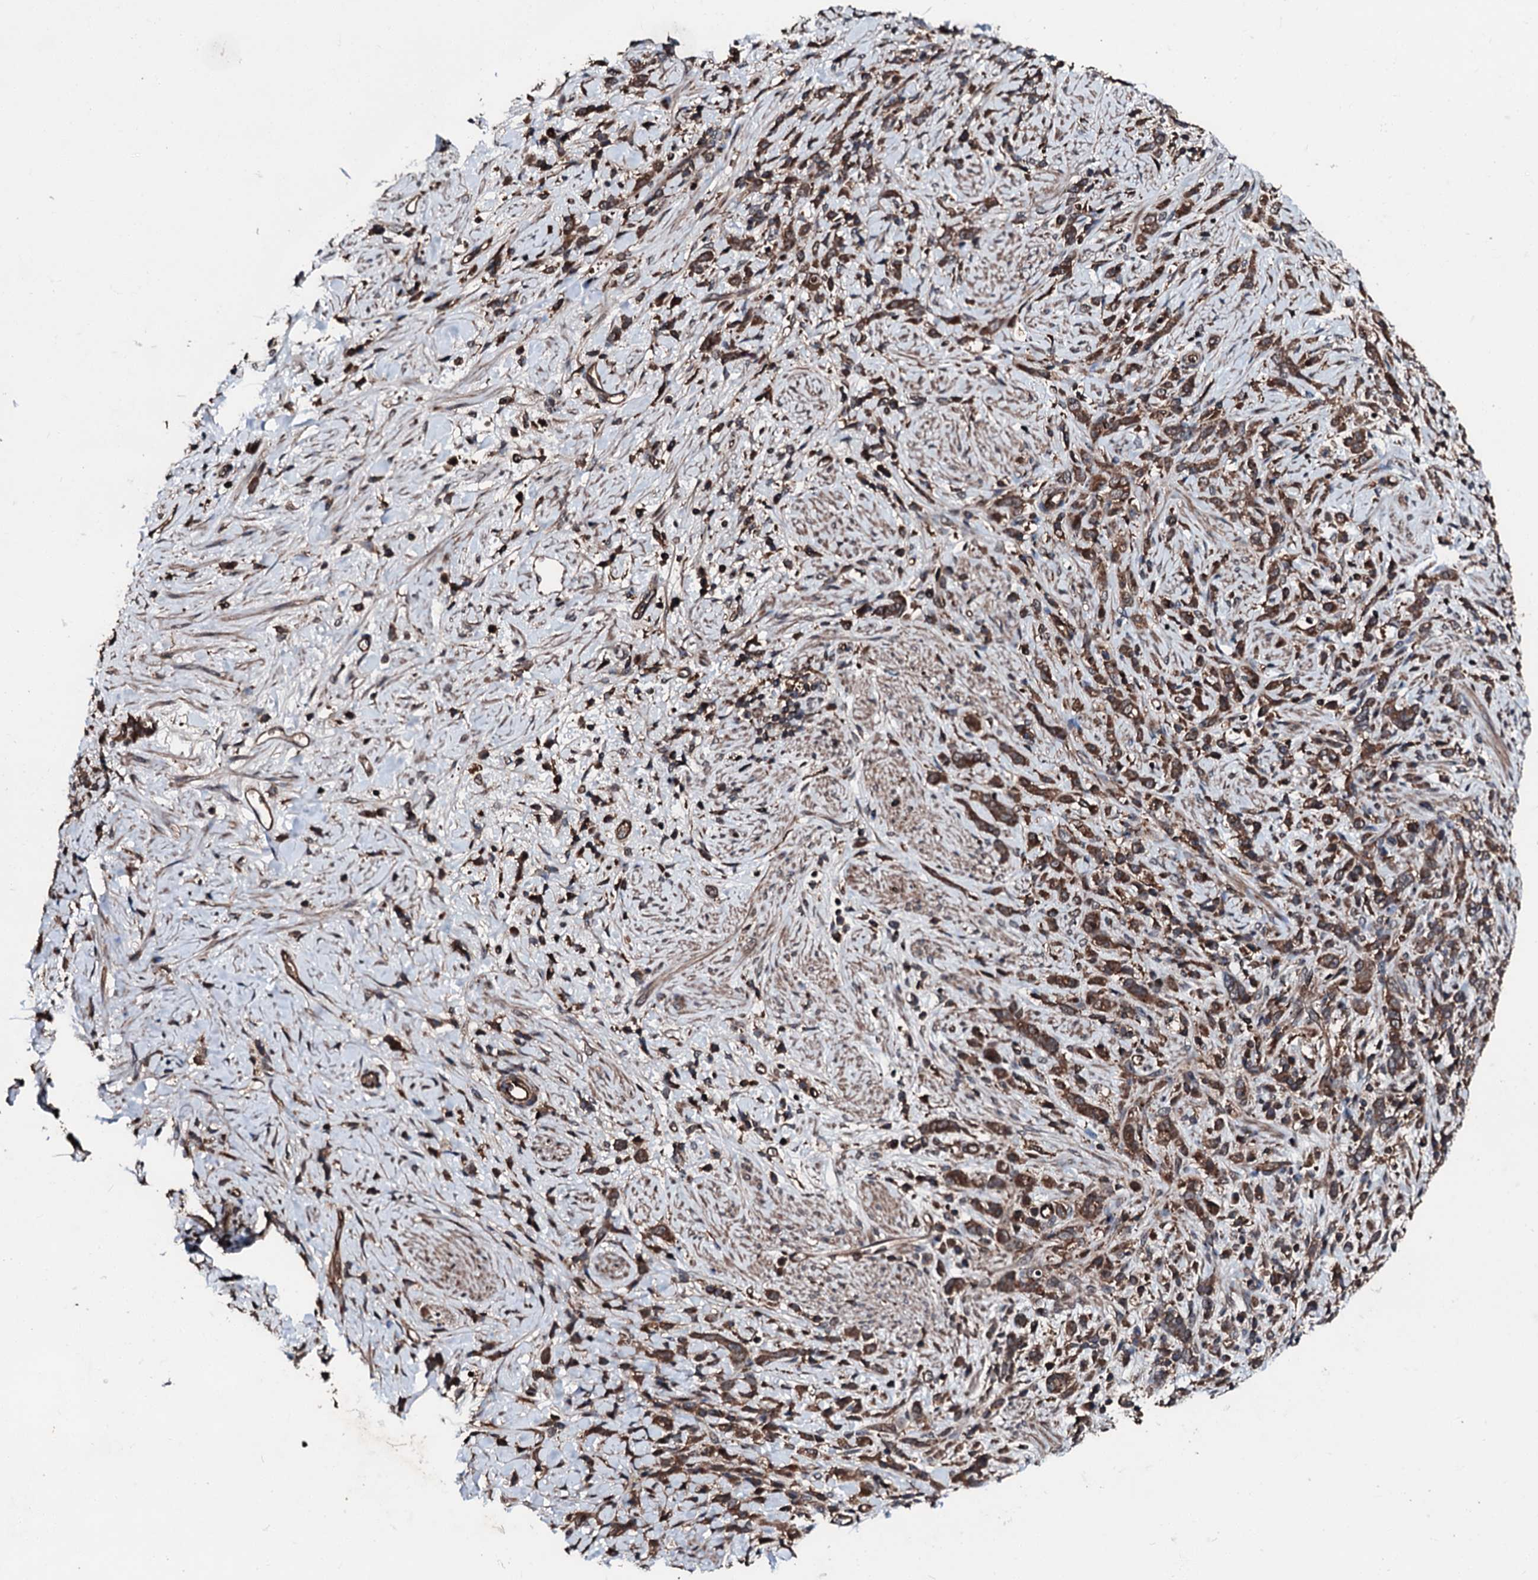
{"staining": {"intensity": "moderate", "quantity": ">75%", "location": "cytoplasmic/membranous"}, "tissue": "stomach cancer", "cell_type": "Tumor cells", "image_type": "cancer", "snomed": [{"axis": "morphology", "description": "Adenocarcinoma, NOS"}, {"axis": "topography", "description": "Stomach"}], "caption": "Moderate cytoplasmic/membranous protein staining is present in about >75% of tumor cells in stomach cancer (adenocarcinoma).", "gene": "FGD4", "patient": {"sex": "female", "age": 60}}